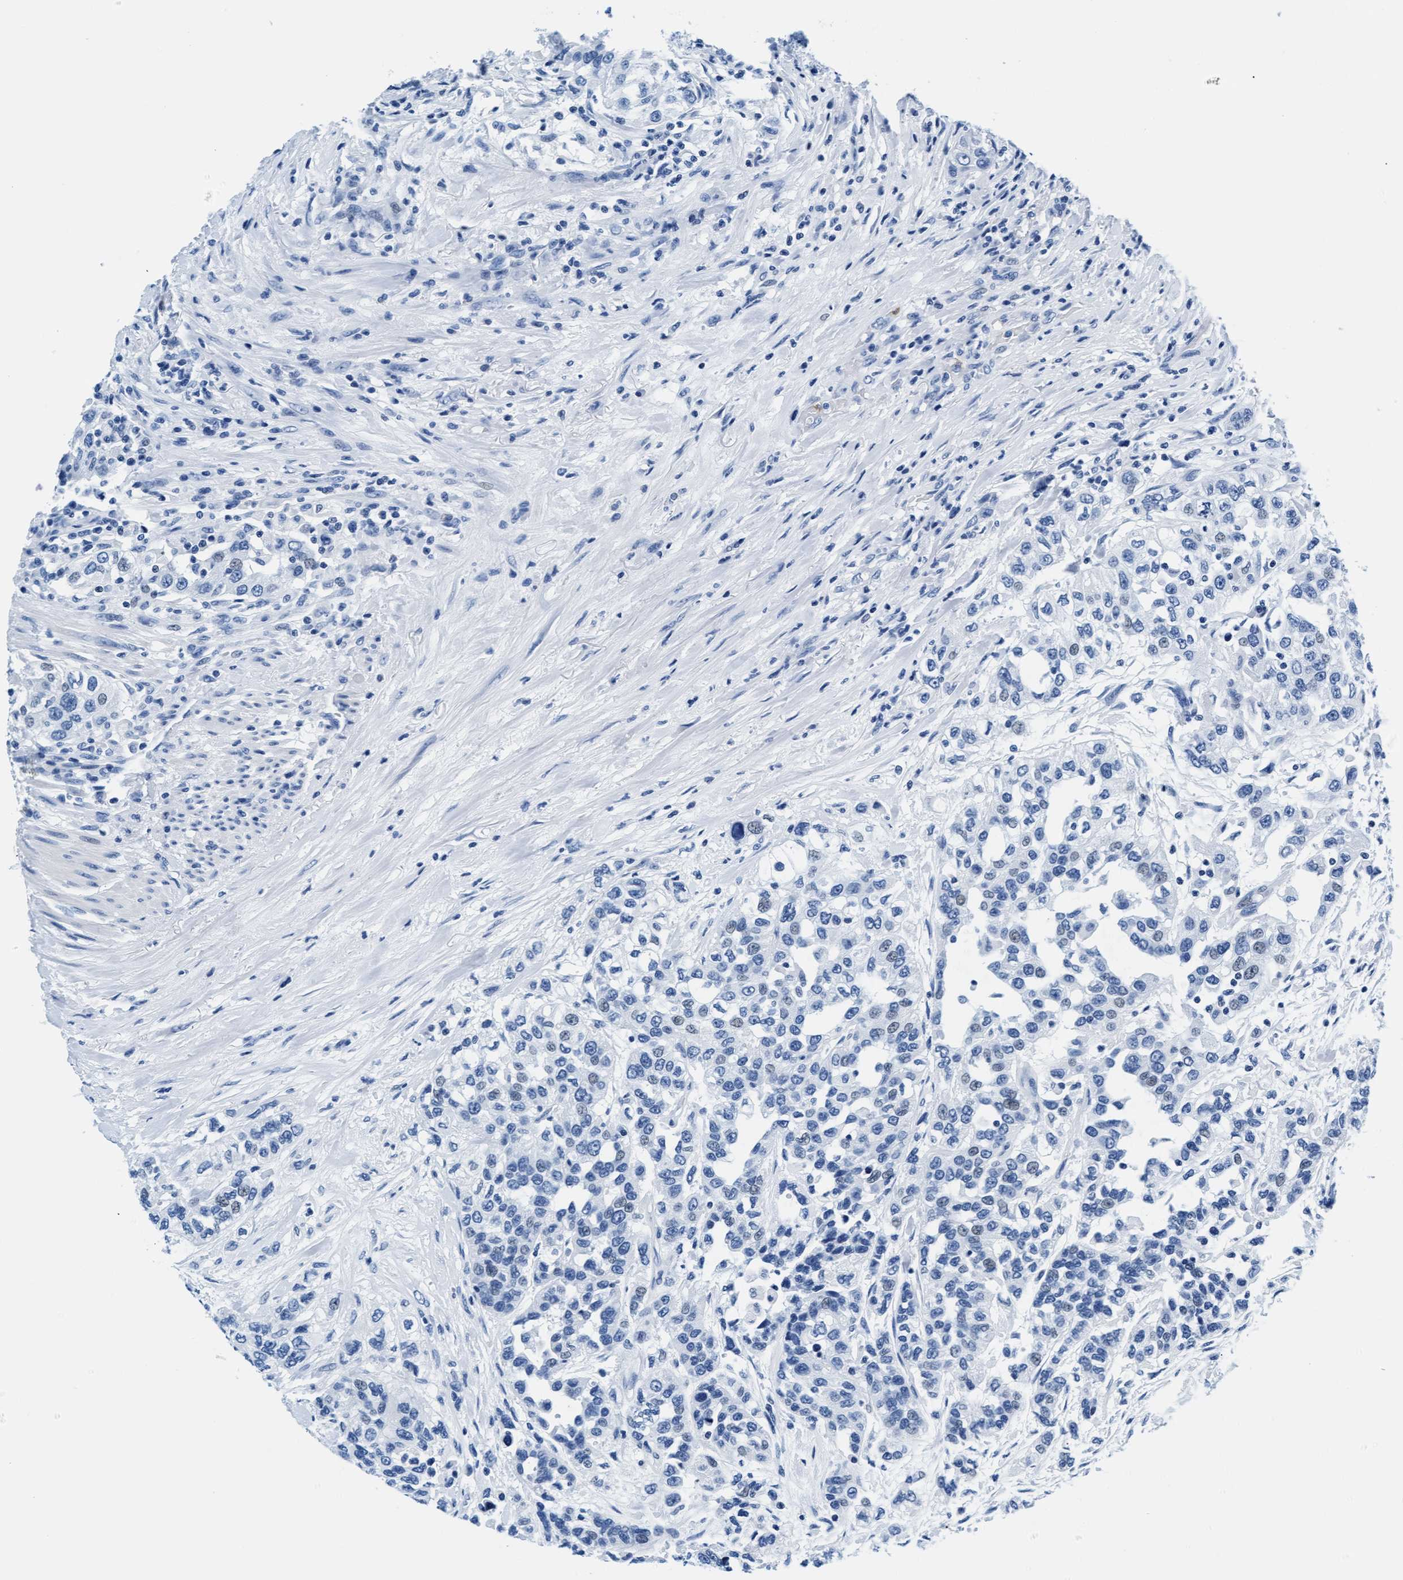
{"staining": {"intensity": "negative", "quantity": "none", "location": "none"}, "tissue": "urothelial cancer", "cell_type": "Tumor cells", "image_type": "cancer", "snomed": [{"axis": "morphology", "description": "Urothelial carcinoma, High grade"}, {"axis": "topography", "description": "Urinary bladder"}], "caption": "A micrograph of human high-grade urothelial carcinoma is negative for staining in tumor cells.", "gene": "MMP8", "patient": {"sex": "female", "age": 80}}